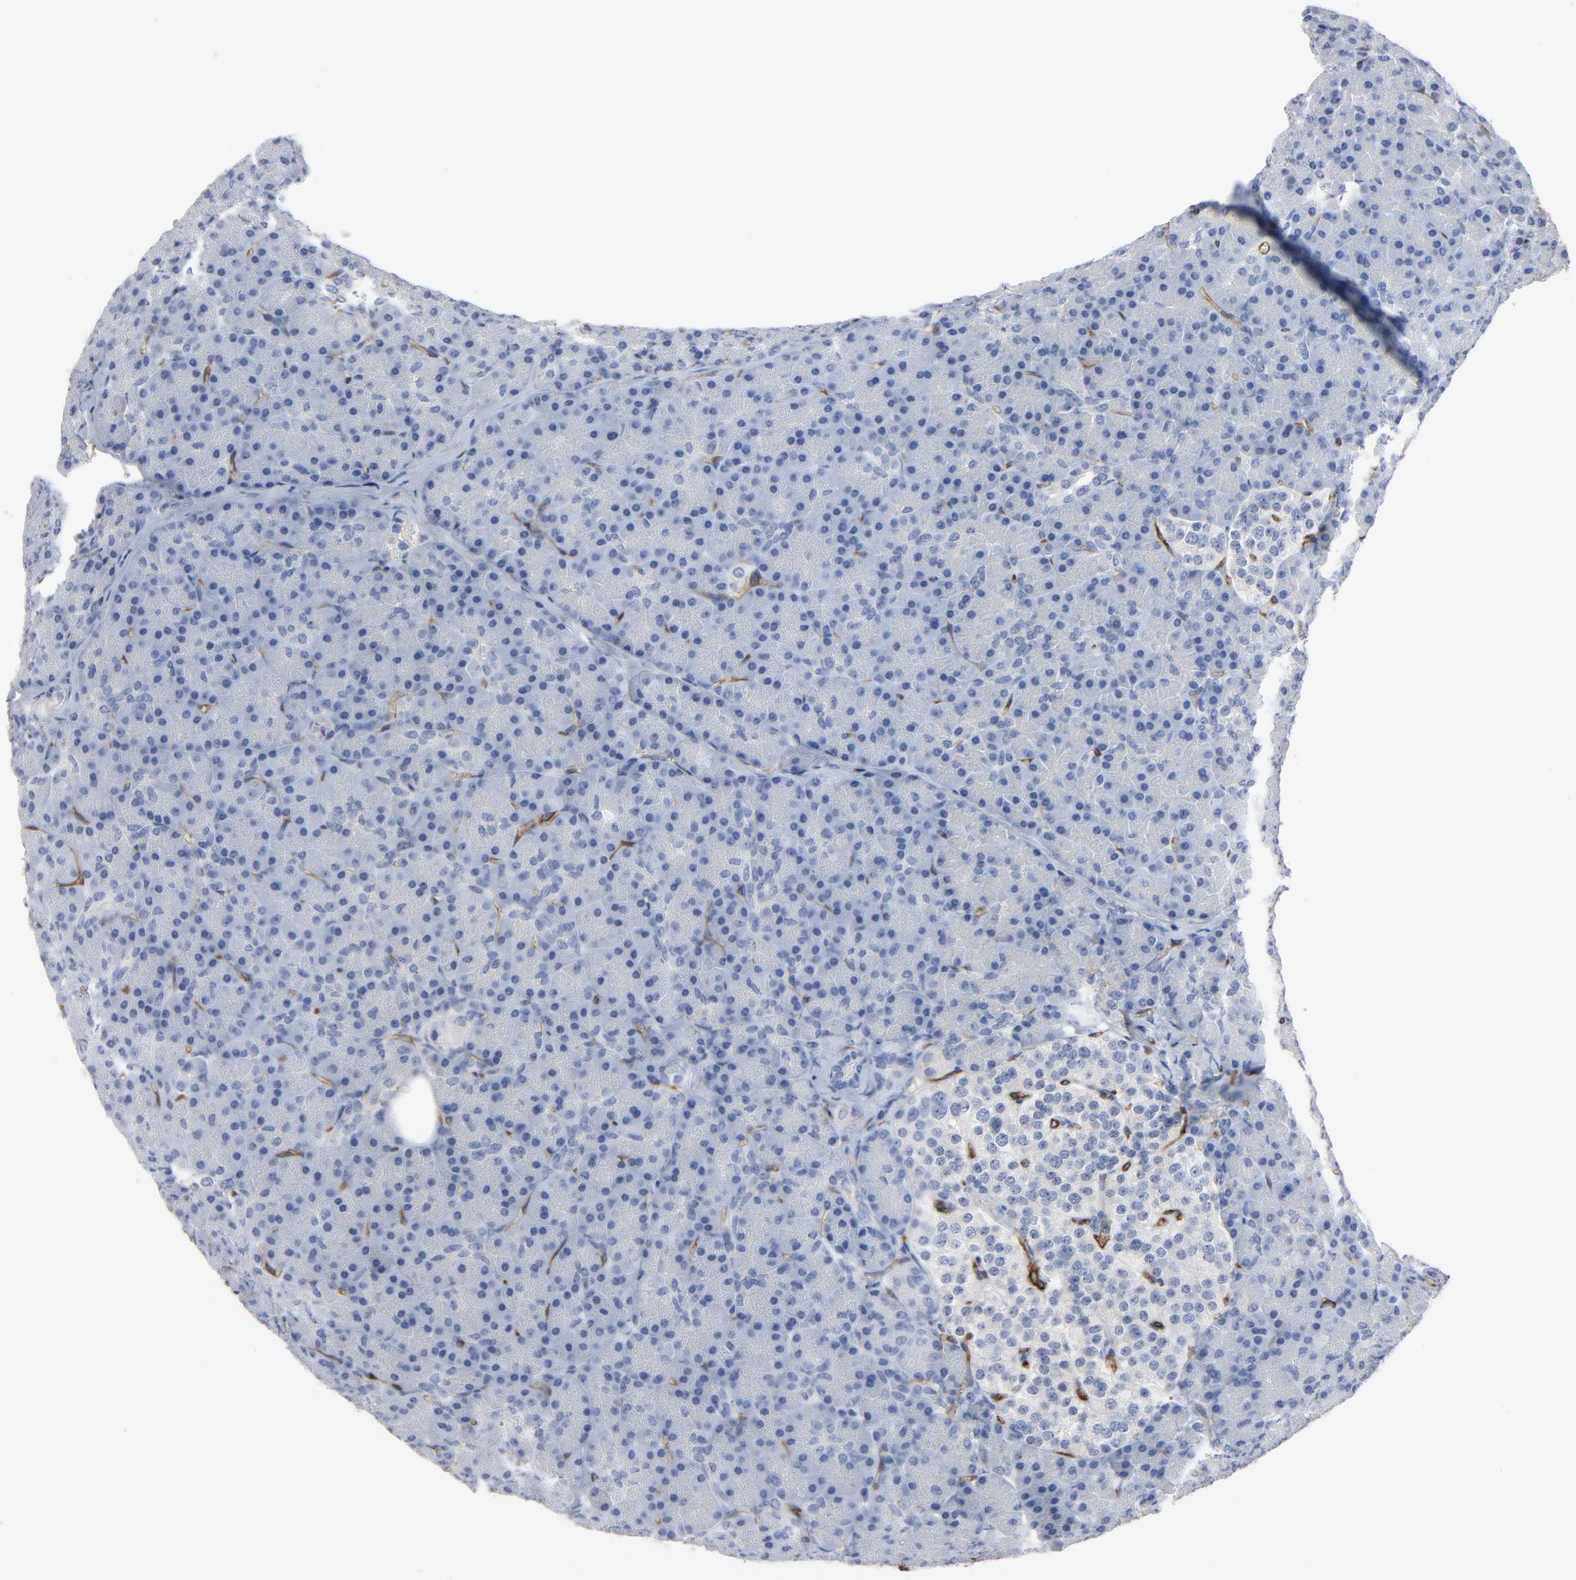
{"staining": {"intensity": "negative", "quantity": "none", "location": "none"}, "tissue": "pancreas", "cell_type": "Exocrine glandular cells", "image_type": "normal", "snomed": [{"axis": "morphology", "description": "Normal tissue, NOS"}, {"axis": "topography", "description": "Pancreas"}], "caption": "The photomicrograph displays no staining of exocrine glandular cells in unremarkable pancreas.", "gene": "KDR", "patient": {"sex": "female", "age": 43}}